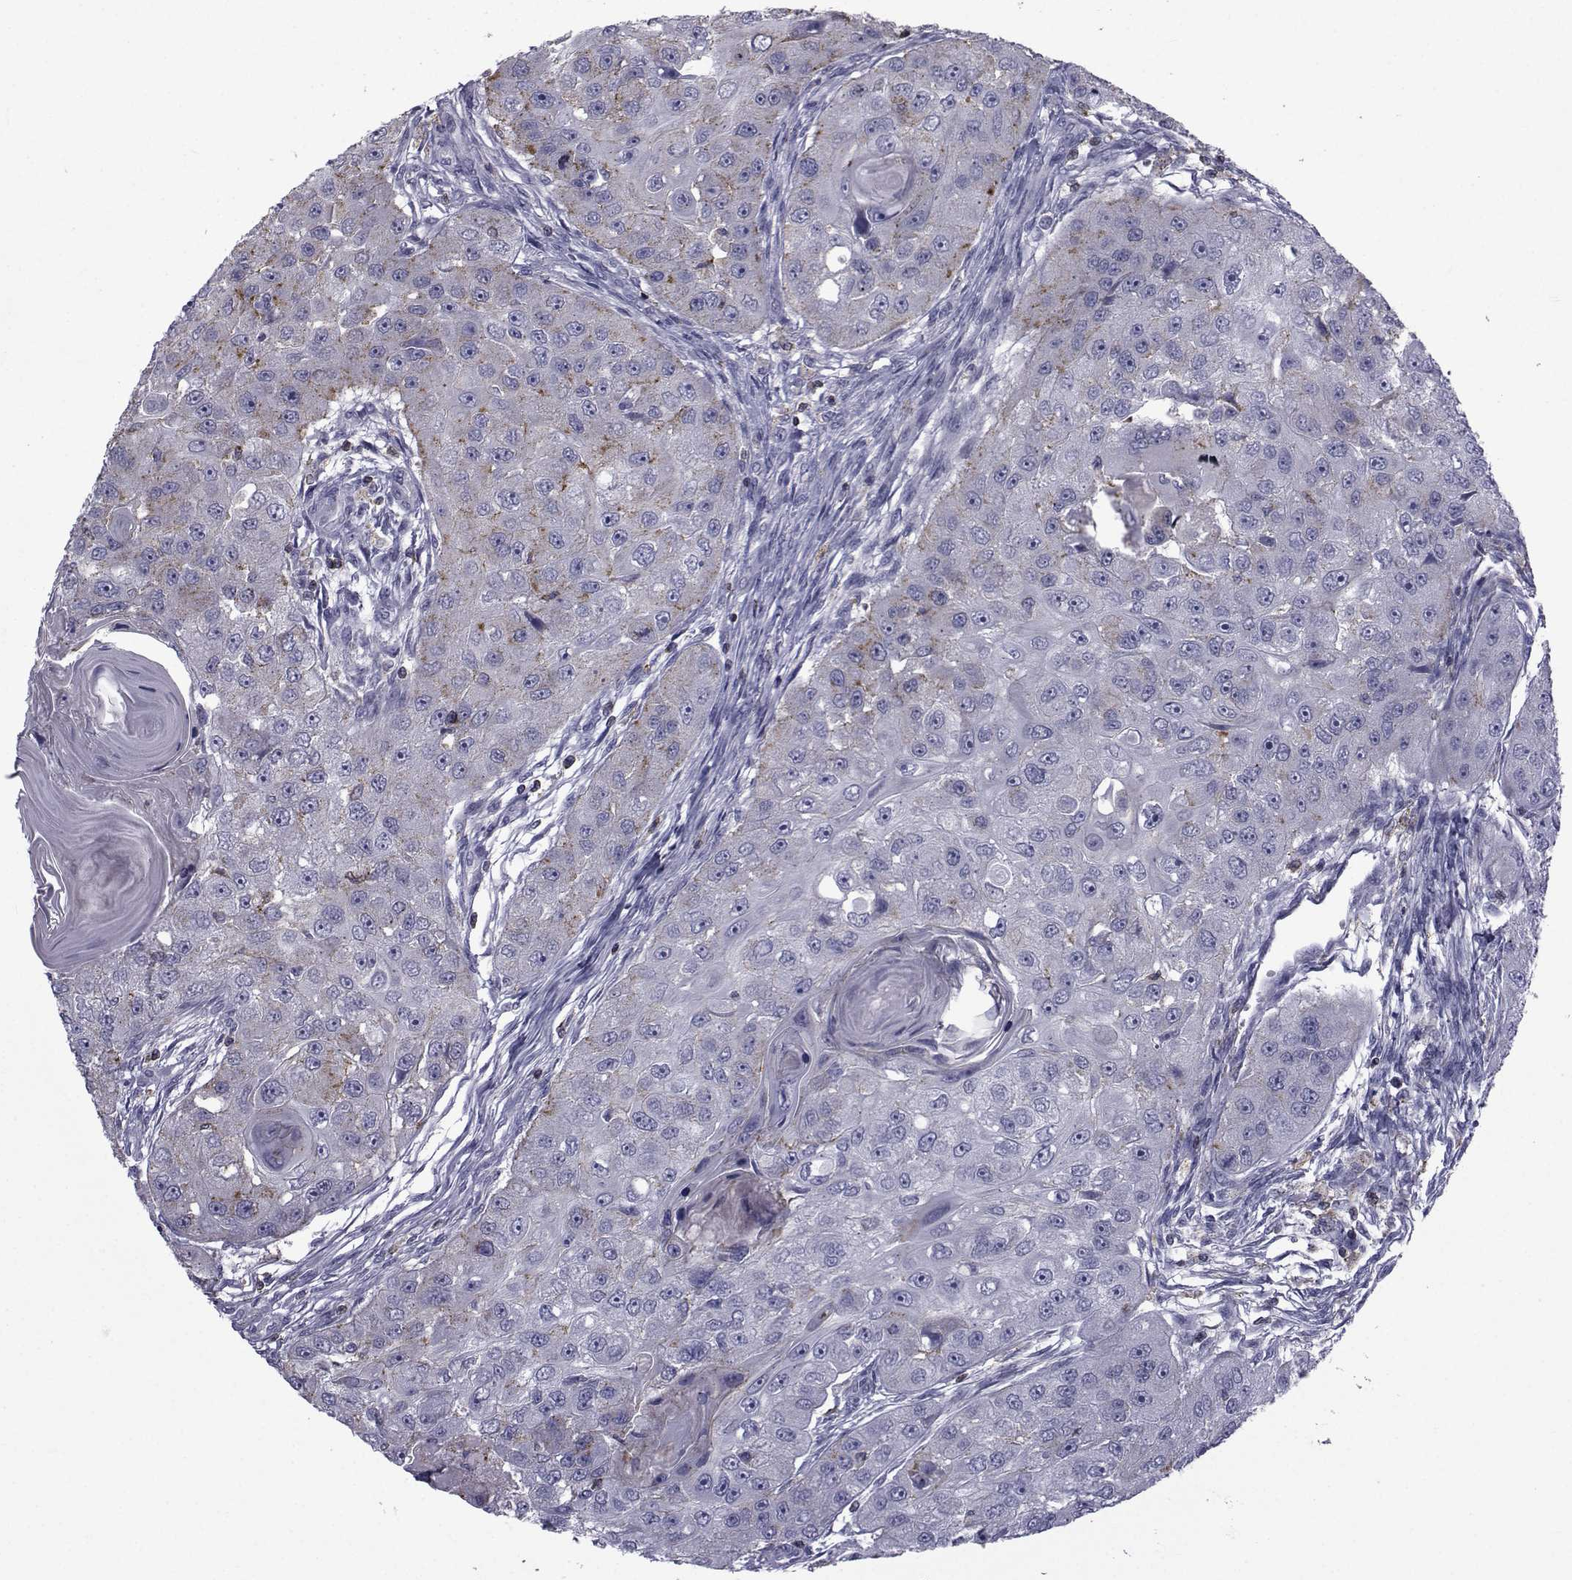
{"staining": {"intensity": "moderate", "quantity": "25%-75%", "location": "cytoplasmic/membranous"}, "tissue": "head and neck cancer", "cell_type": "Tumor cells", "image_type": "cancer", "snomed": [{"axis": "morphology", "description": "Squamous cell carcinoma, NOS"}, {"axis": "topography", "description": "Head-Neck"}], "caption": "Immunohistochemistry histopathology image of head and neck cancer (squamous cell carcinoma) stained for a protein (brown), which displays medium levels of moderate cytoplasmic/membranous staining in about 25%-75% of tumor cells.", "gene": "PDE6H", "patient": {"sex": "male", "age": 51}}